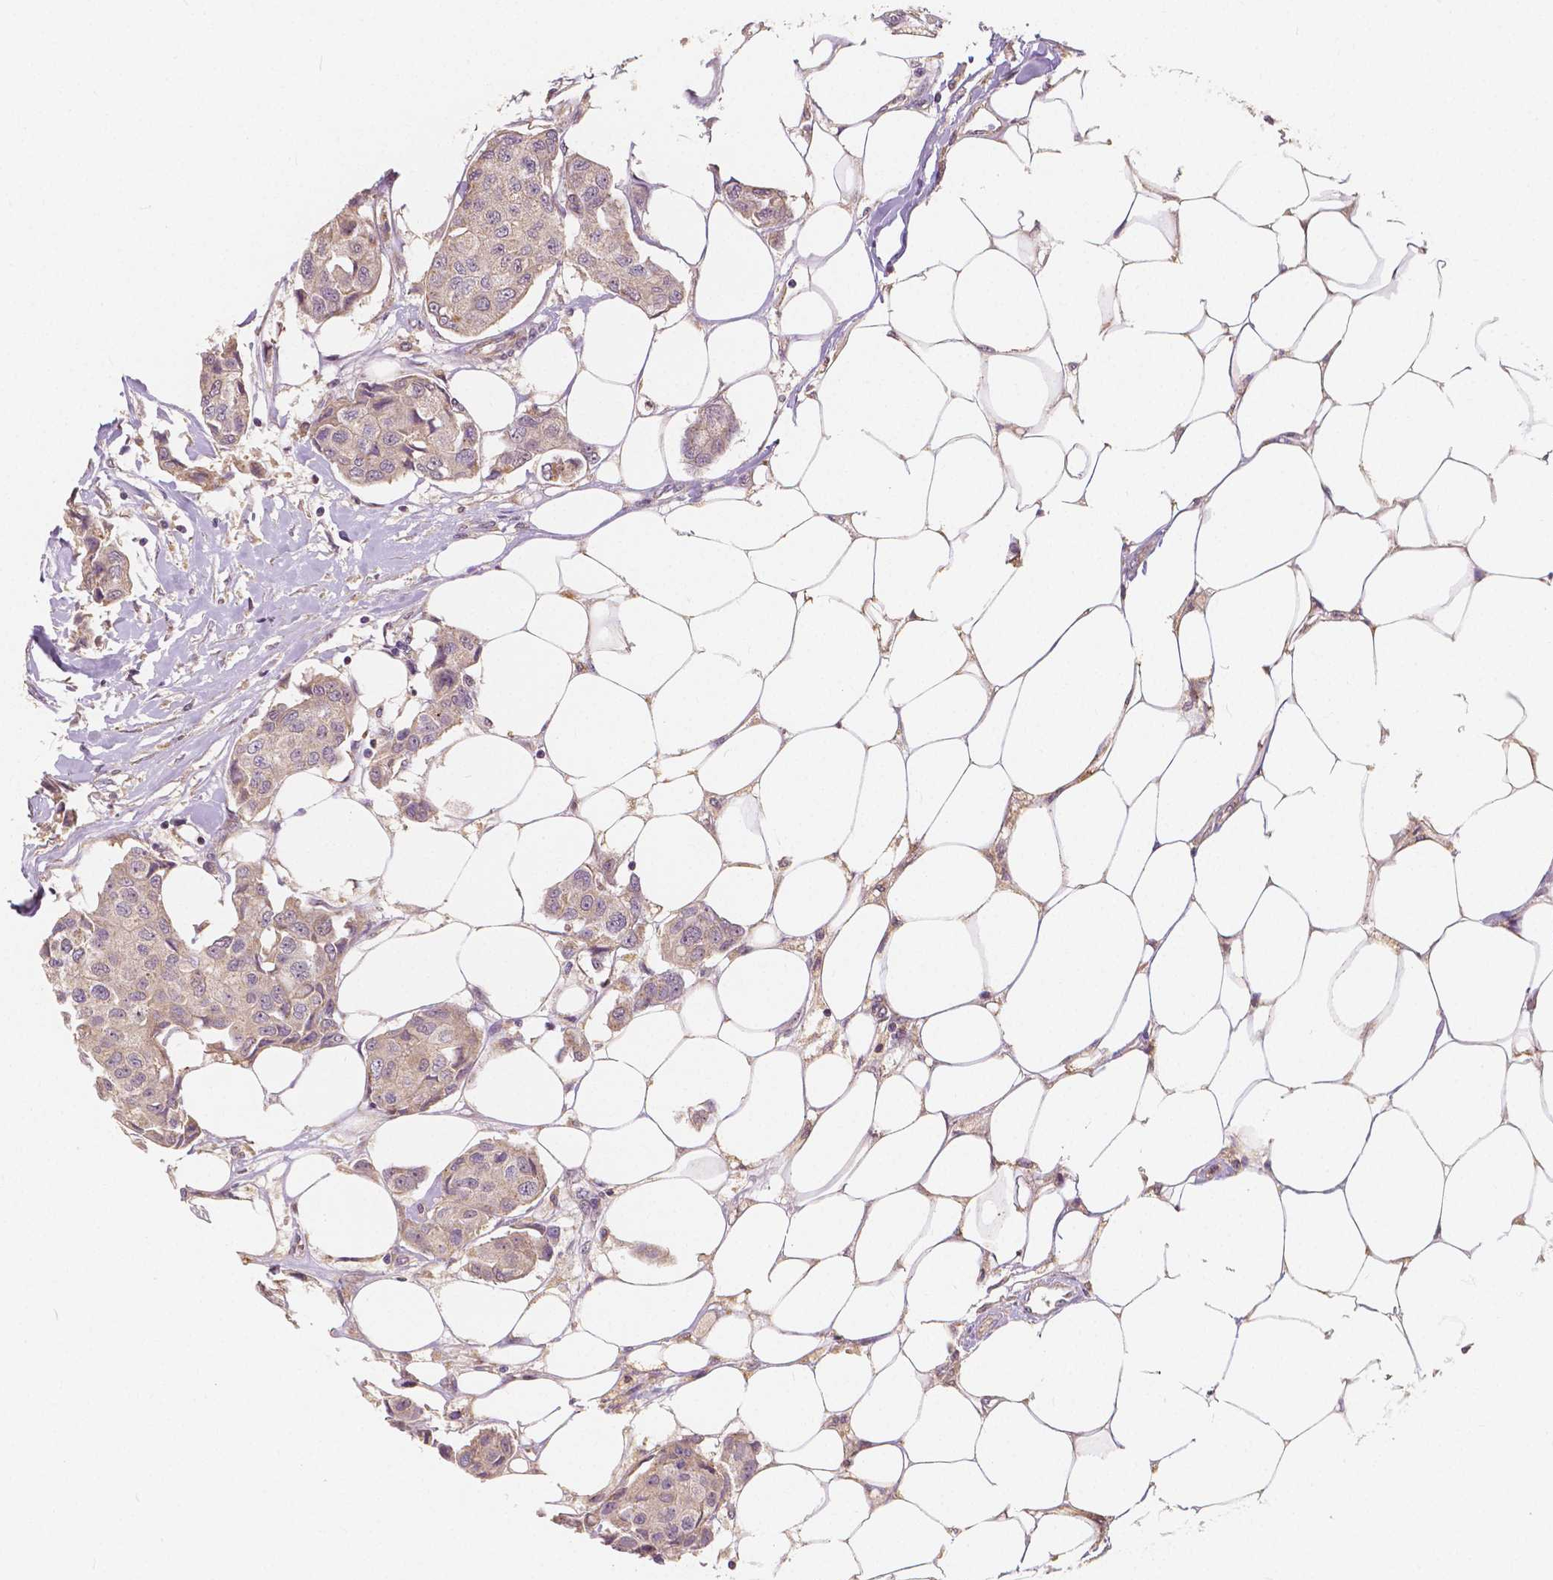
{"staining": {"intensity": "weak", "quantity": ">75%", "location": "cytoplasmic/membranous"}, "tissue": "breast cancer", "cell_type": "Tumor cells", "image_type": "cancer", "snomed": [{"axis": "morphology", "description": "Duct carcinoma"}, {"axis": "topography", "description": "Breast"}, {"axis": "topography", "description": "Lymph node"}], "caption": "Intraductal carcinoma (breast) stained for a protein (brown) shows weak cytoplasmic/membranous positive staining in about >75% of tumor cells.", "gene": "SNX12", "patient": {"sex": "female", "age": 80}}